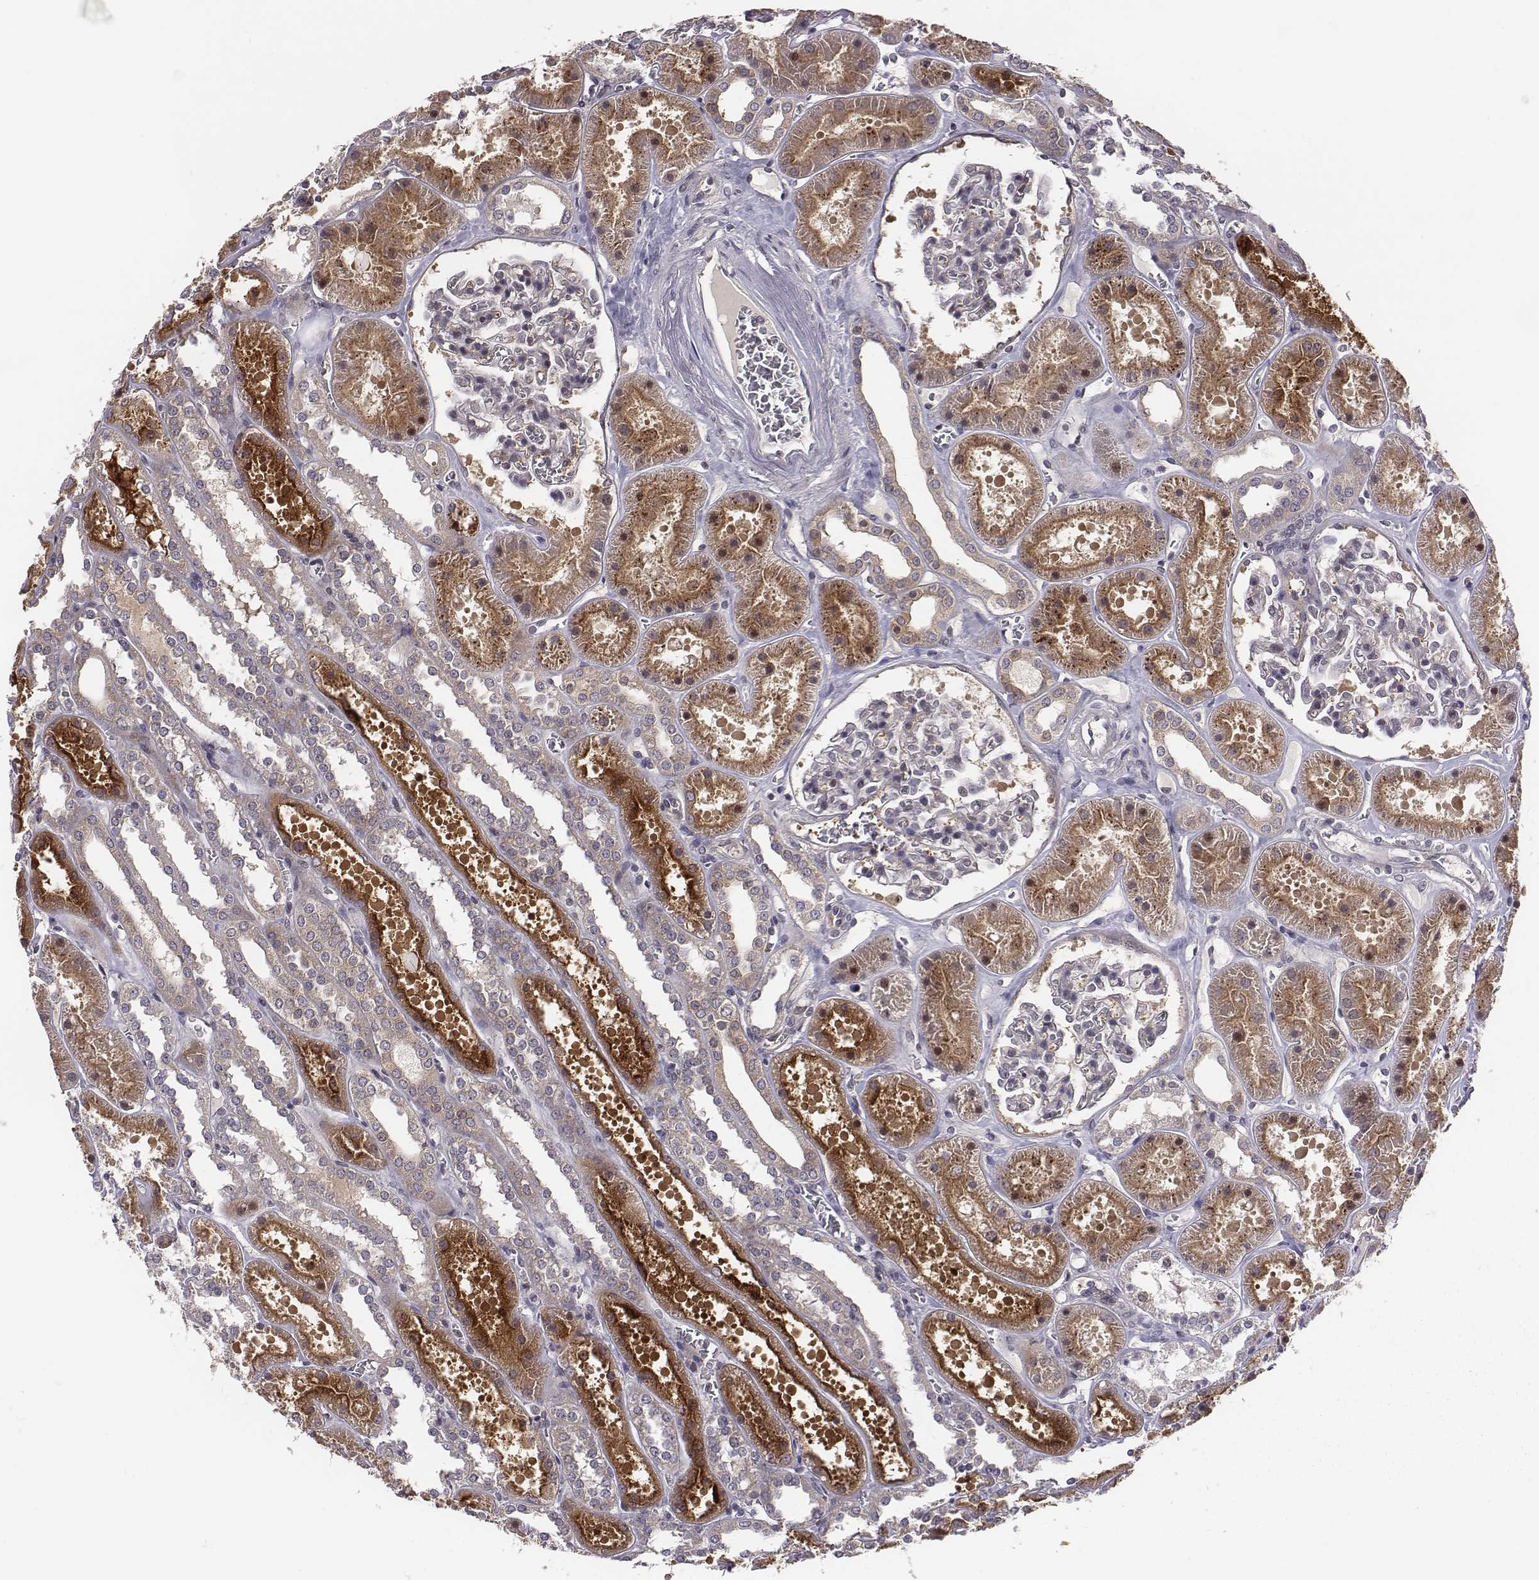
{"staining": {"intensity": "weak", "quantity": "<25%", "location": "cytoplasmic/membranous"}, "tissue": "kidney", "cell_type": "Cells in glomeruli", "image_type": "normal", "snomed": [{"axis": "morphology", "description": "Normal tissue, NOS"}, {"axis": "topography", "description": "Kidney"}], "caption": "An IHC photomicrograph of normal kidney is shown. There is no staining in cells in glomeruli of kidney.", "gene": "SMURF2", "patient": {"sex": "female", "age": 41}}